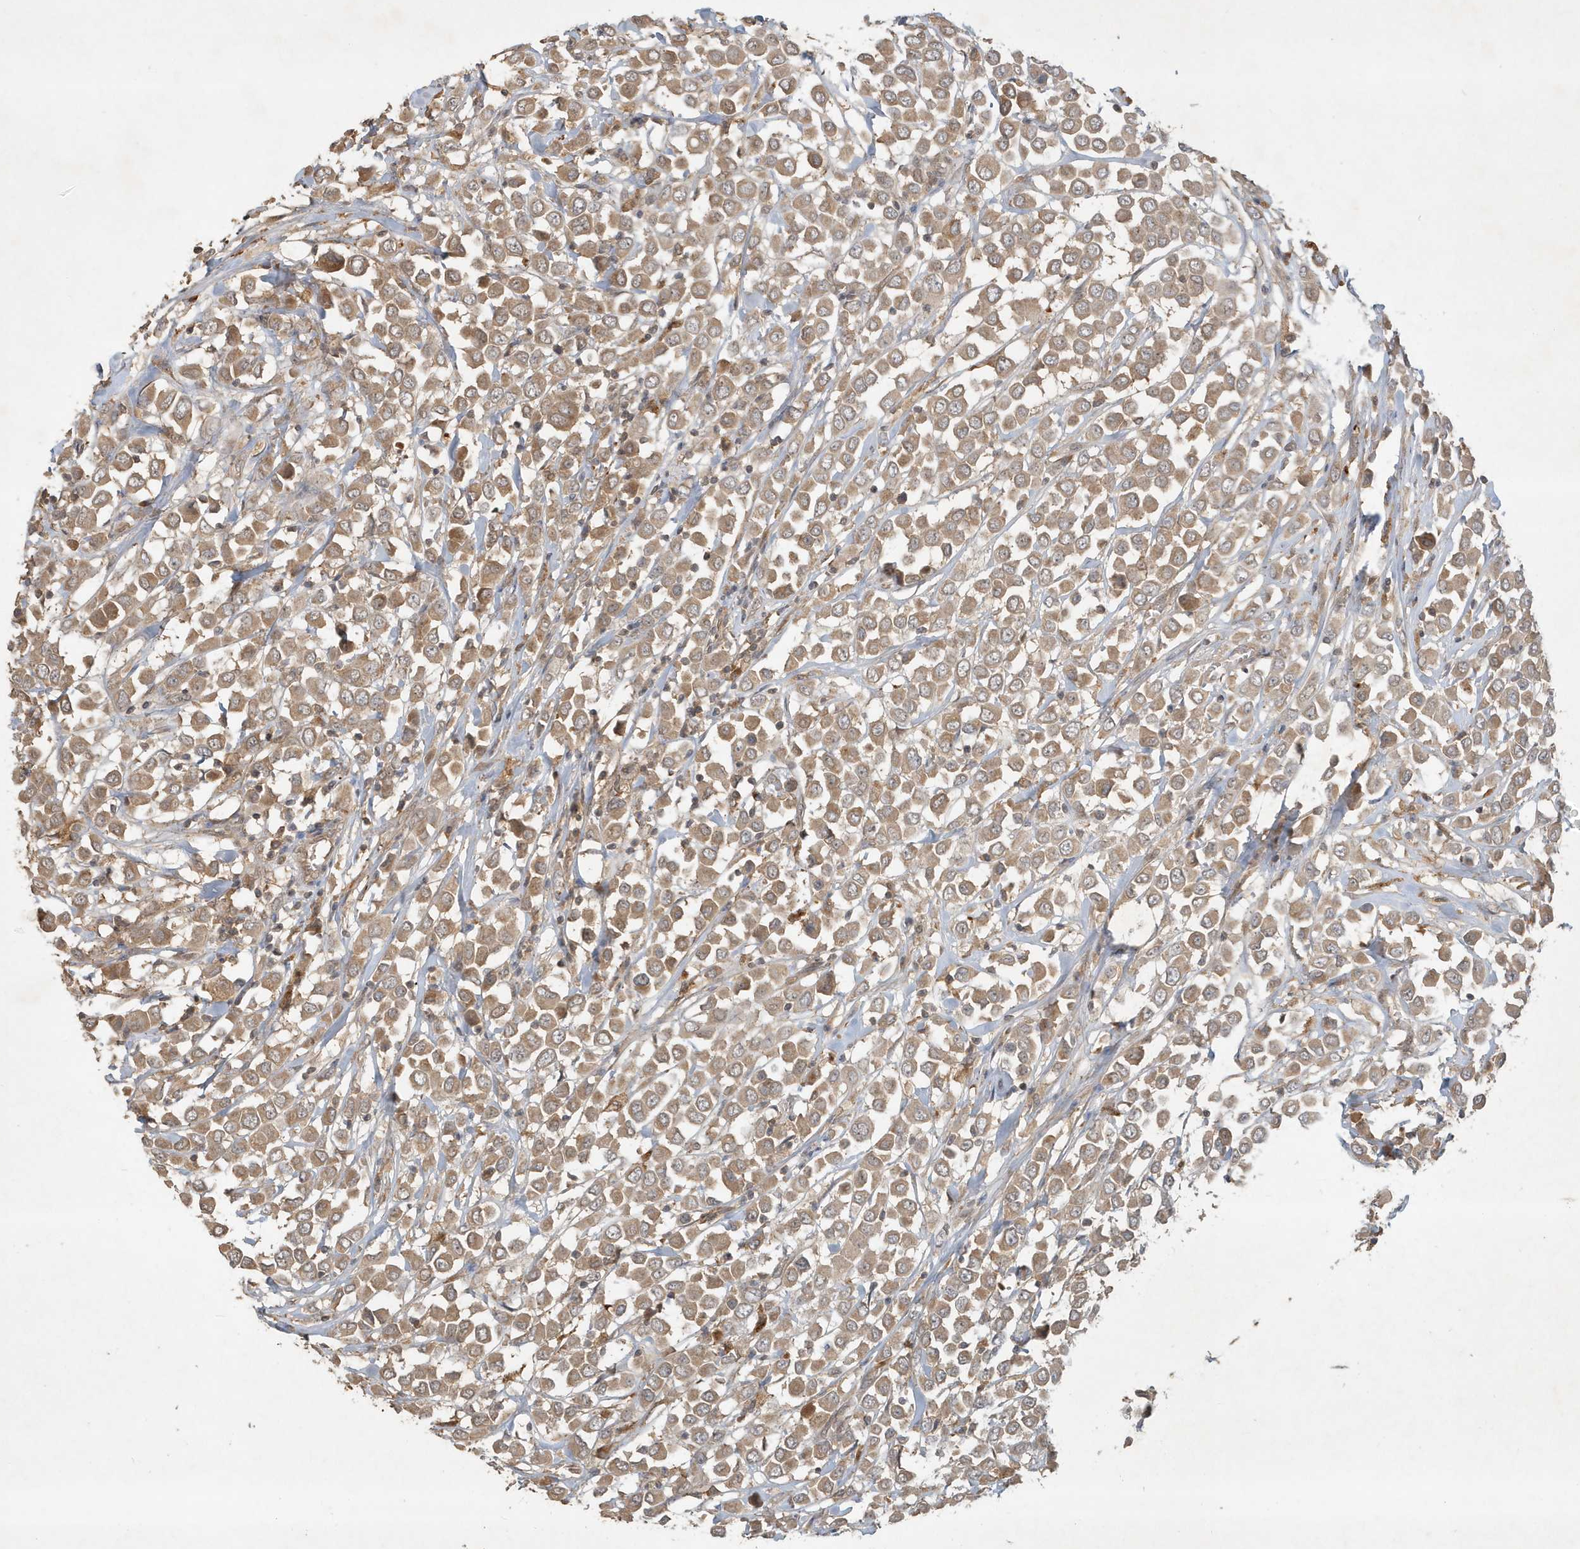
{"staining": {"intensity": "moderate", "quantity": ">75%", "location": "cytoplasmic/membranous"}, "tissue": "breast cancer", "cell_type": "Tumor cells", "image_type": "cancer", "snomed": [{"axis": "morphology", "description": "Duct carcinoma"}, {"axis": "topography", "description": "Breast"}], "caption": "Immunohistochemistry (IHC) (DAB) staining of human breast cancer exhibits moderate cytoplasmic/membranous protein staining in about >75% of tumor cells.", "gene": "ABCB9", "patient": {"sex": "female", "age": 61}}